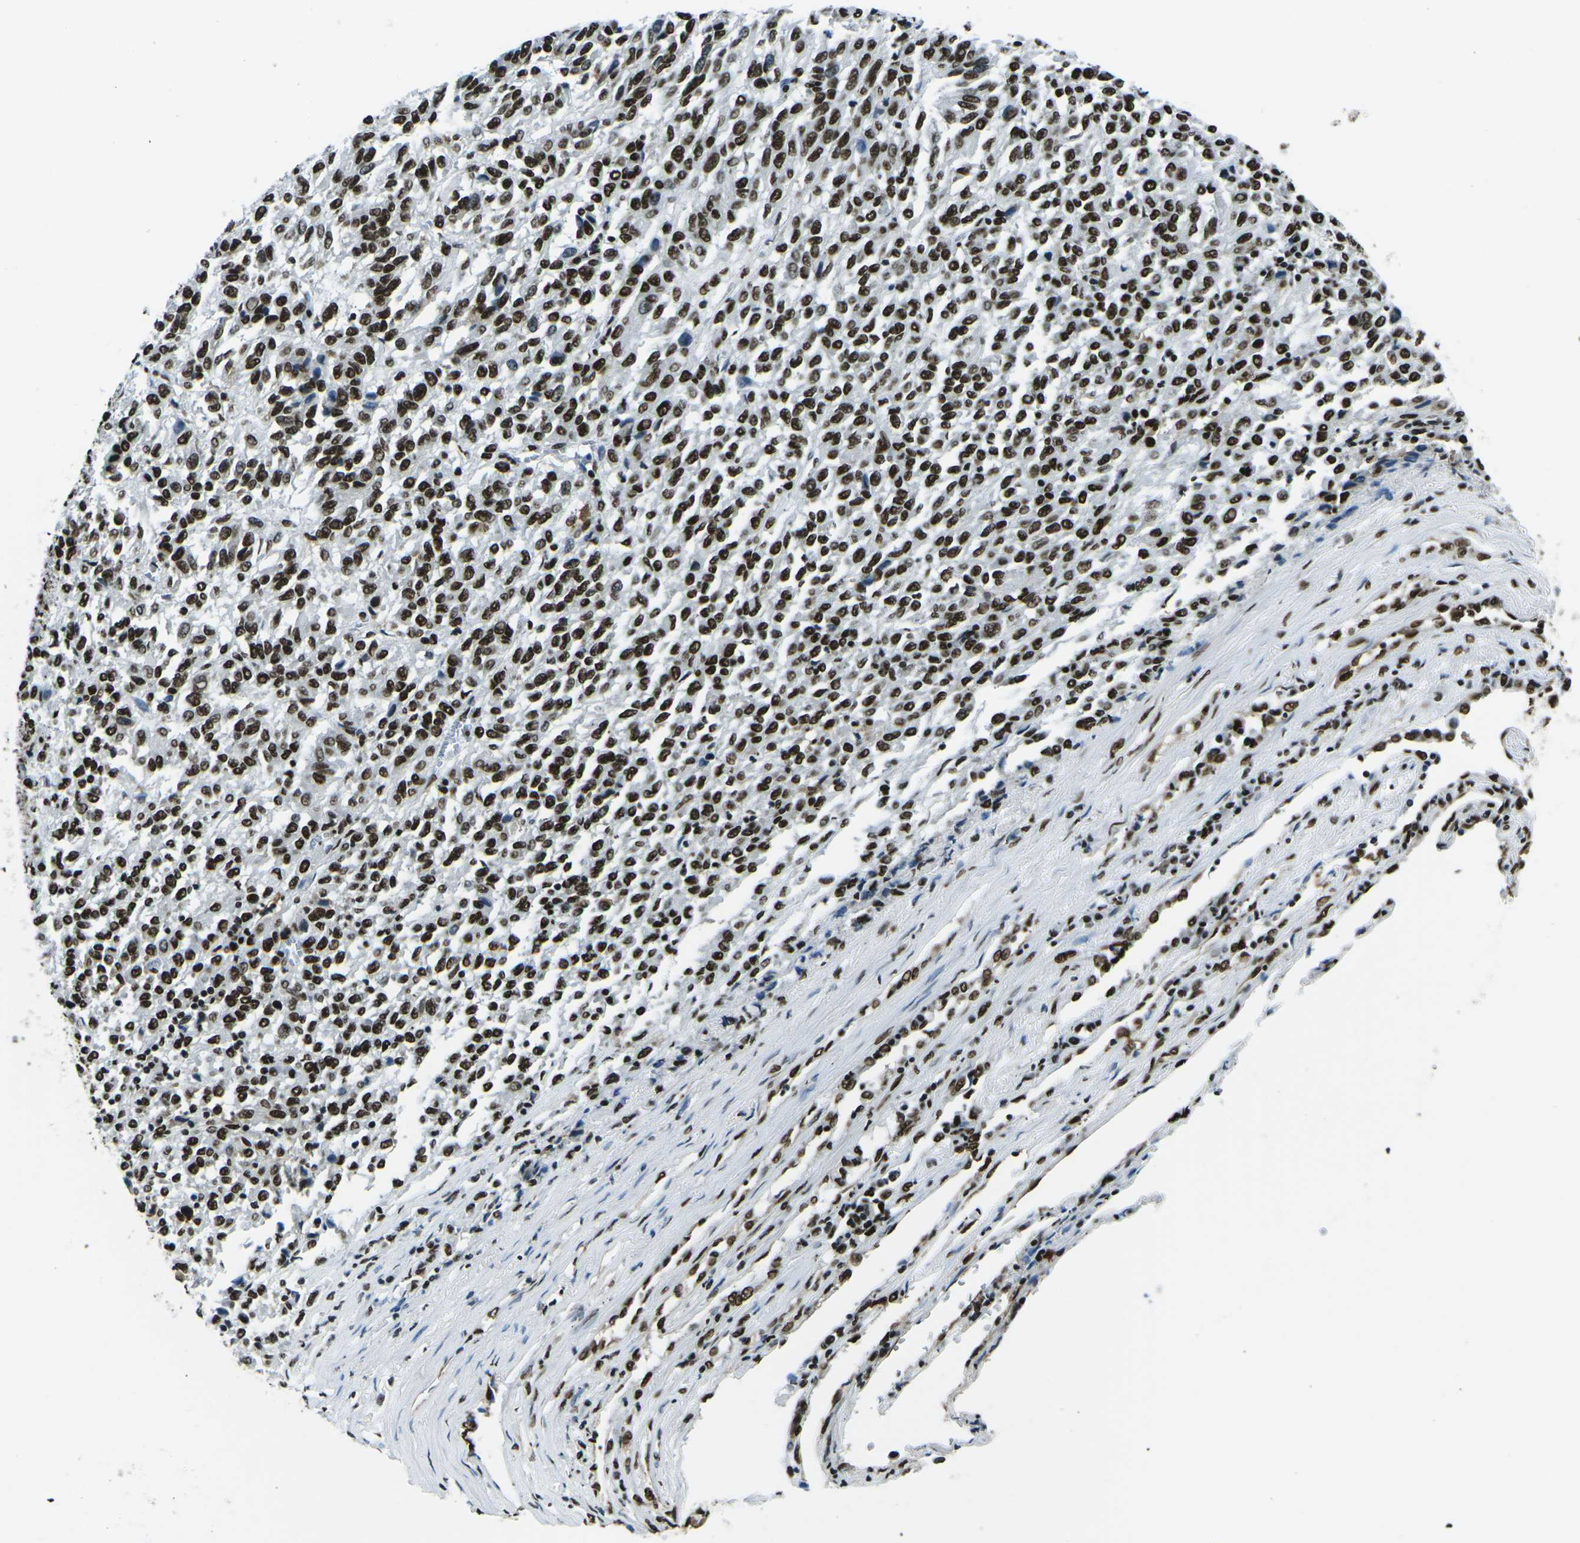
{"staining": {"intensity": "strong", "quantity": ">75%", "location": "nuclear"}, "tissue": "melanoma", "cell_type": "Tumor cells", "image_type": "cancer", "snomed": [{"axis": "morphology", "description": "Malignant melanoma, Metastatic site"}, {"axis": "topography", "description": "Lung"}], "caption": "Protein expression analysis of human melanoma reveals strong nuclear positivity in approximately >75% of tumor cells.", "gene": "HNRNPL", "patient": {"sex": "male", "age": 64}}